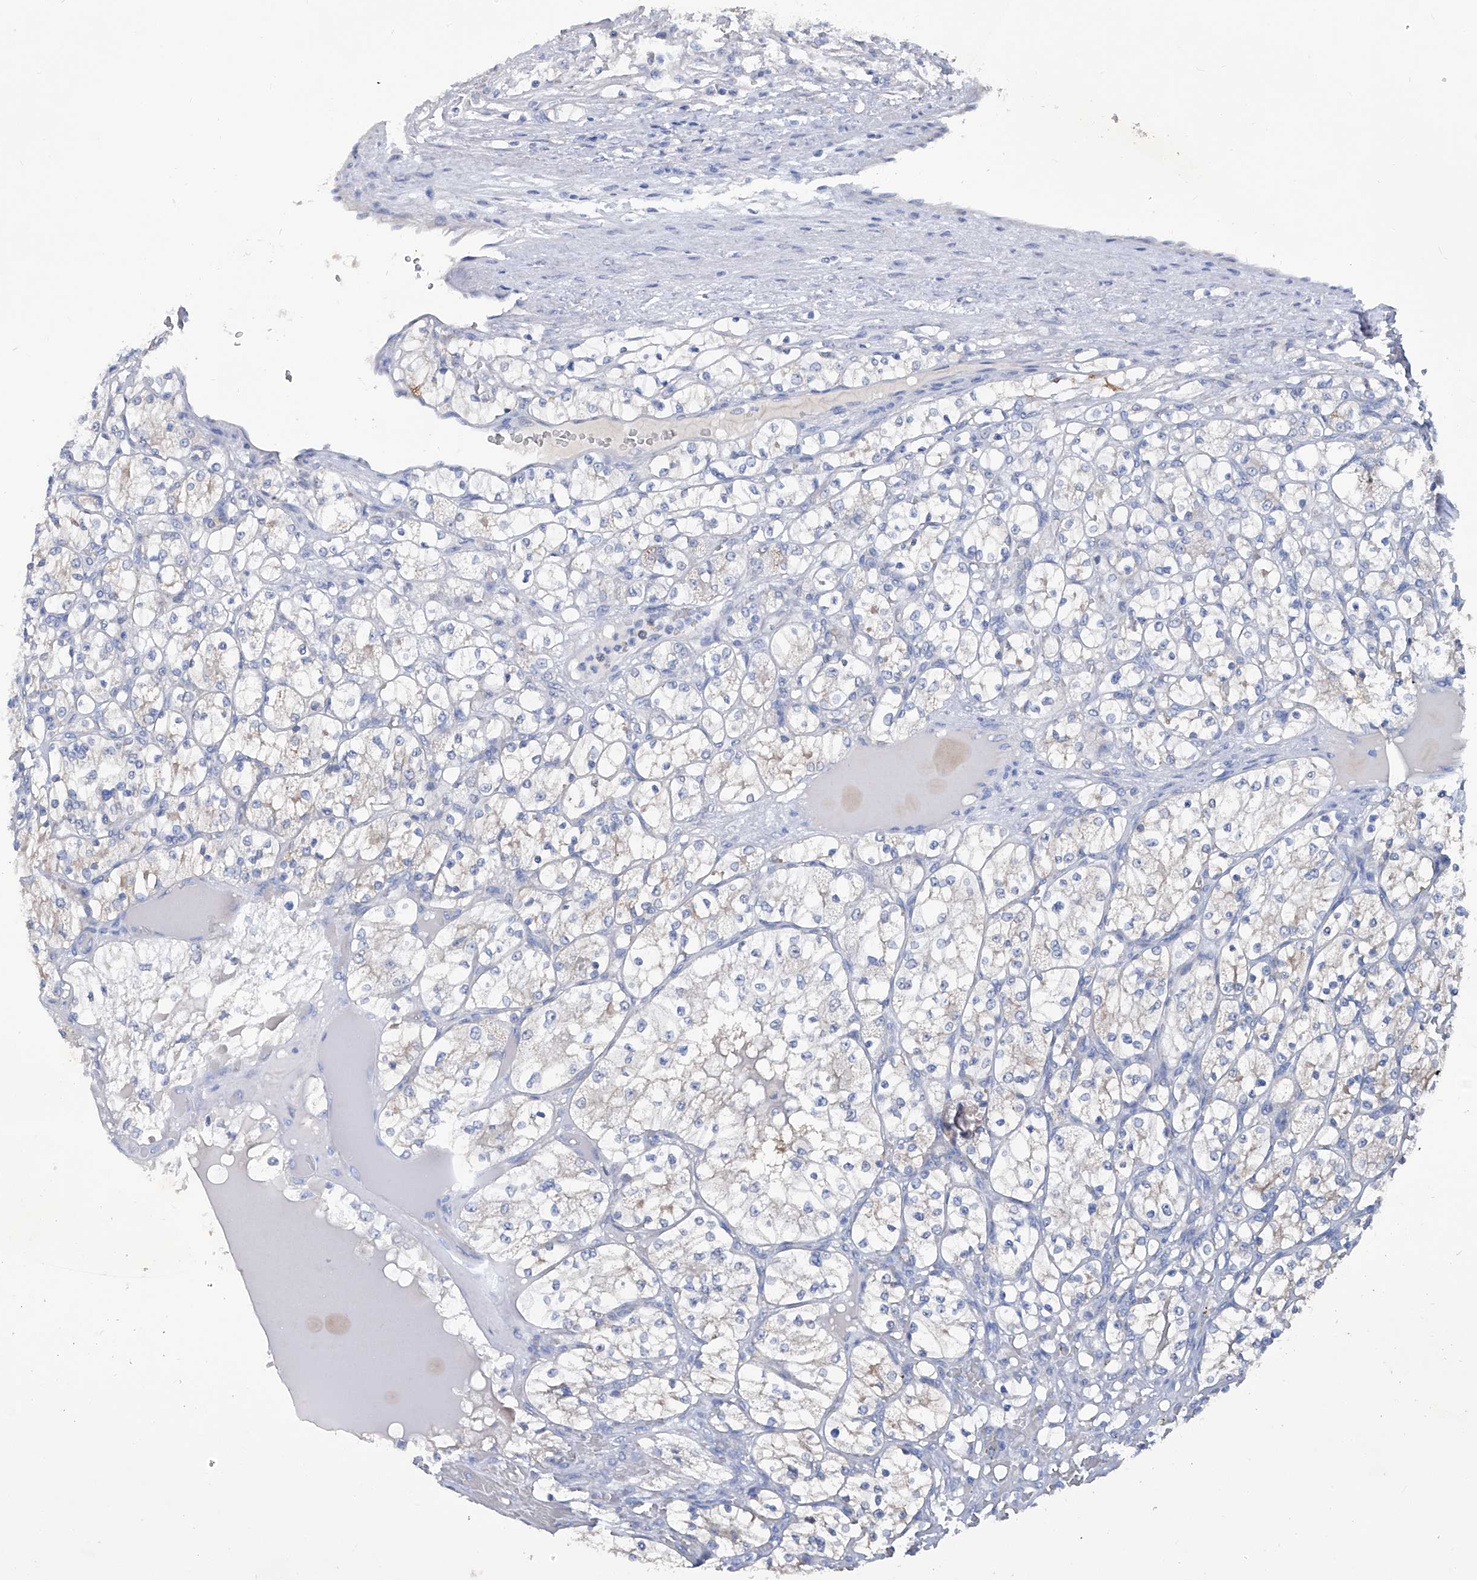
{"staining": {"intensity": "negative", "quantity": "none", "location": "none"}, "tissue": "renal cancer", "cell_type": "Tumor cells", "image_type": "cancer", "snomed": [{"axis": "morphology", "description": "Adenocarcinoma, NOS"}, {"axis": "topography", "description": "Kidney"}], "caption": "The image reveals no staining of tumor cells in renal cancer. Nuclei are stained in blue.", "gene": "KLHL17", "patient": {"sex": "female", "age": 69}}